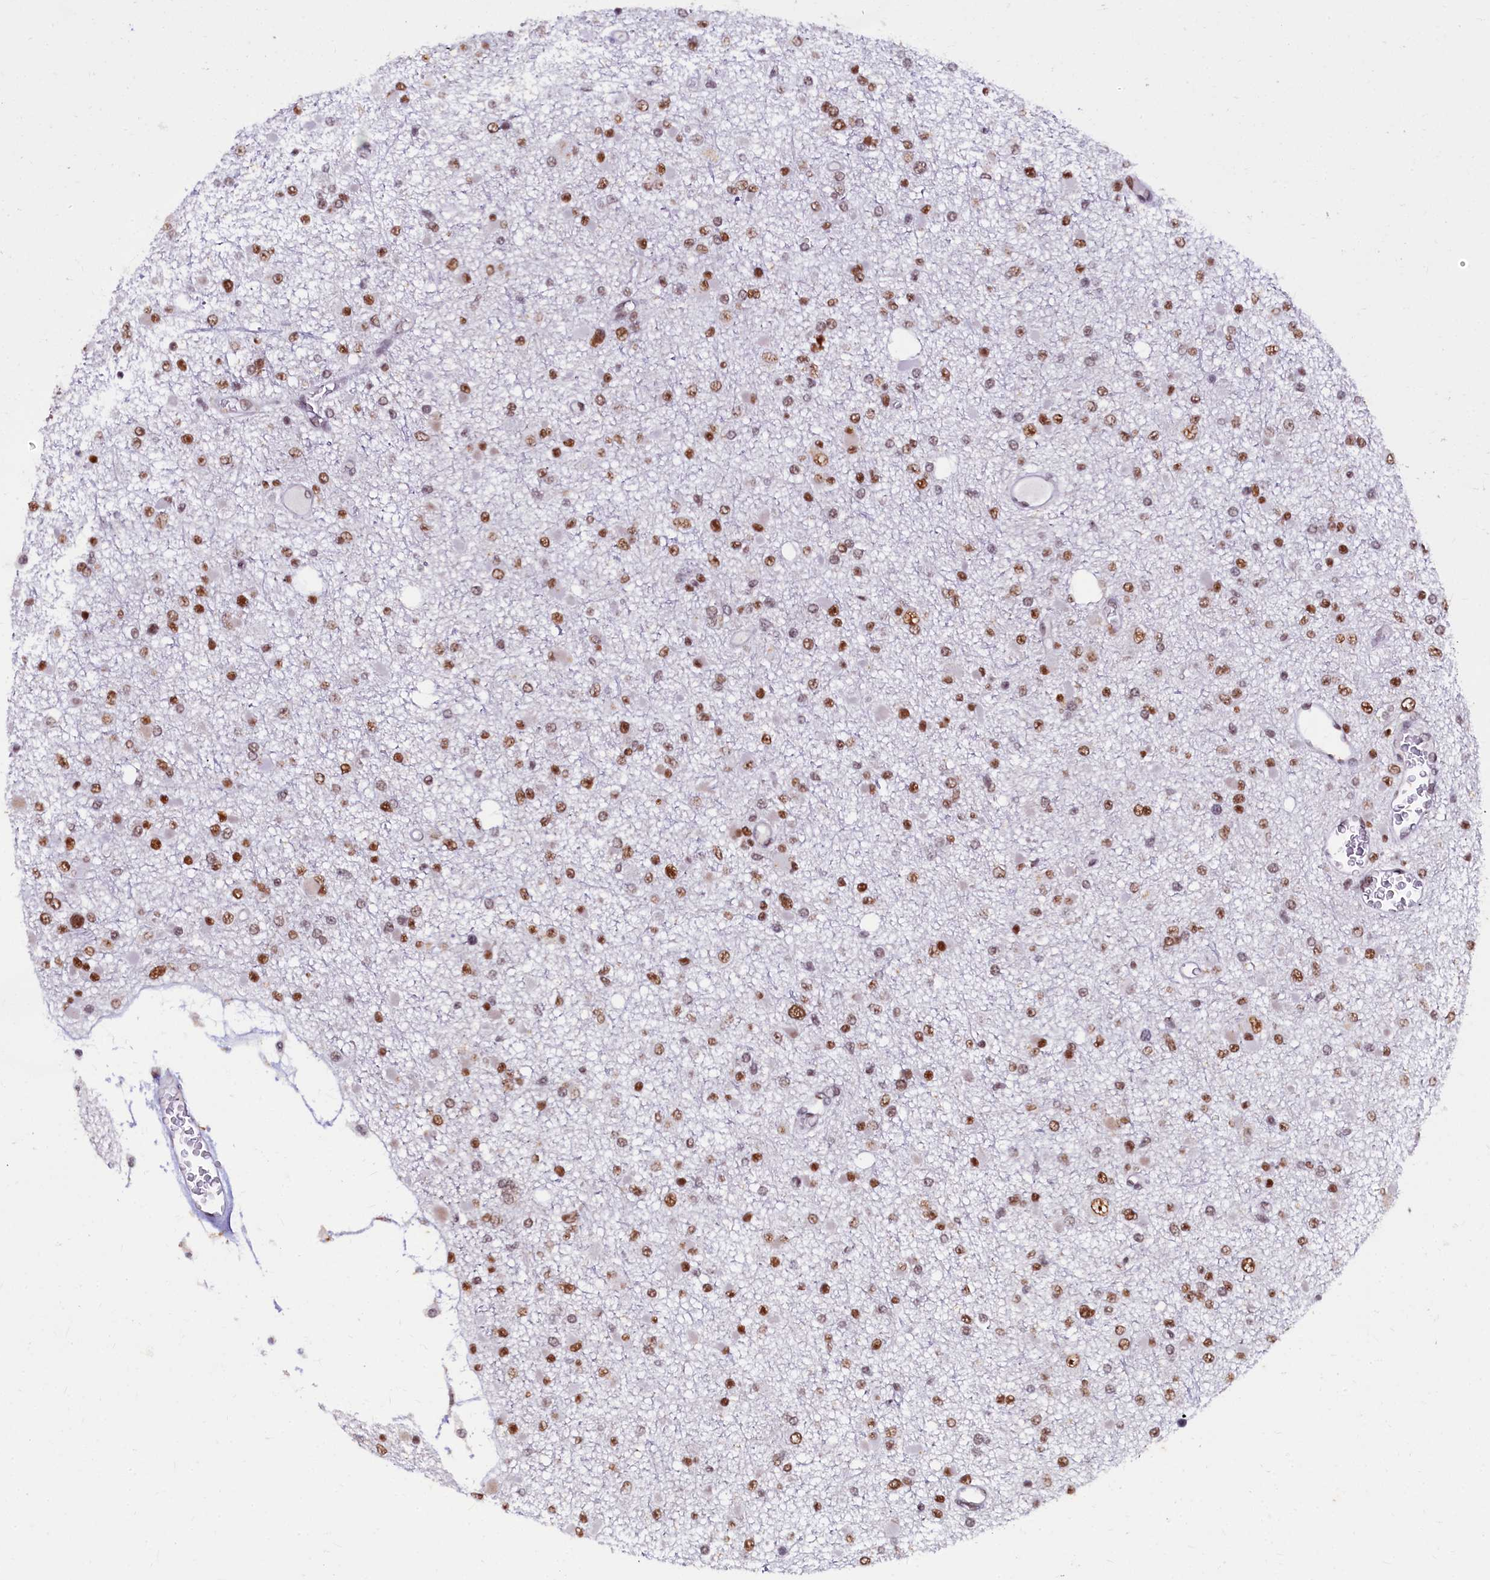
{"staining": {"intensity": "moderate", "quantity": ">75%", "location": "nuclear"}, "tissue": "glioma", "cell_type": "Tumor cells", "image_type": "cancer", "snomed": [{"axis": "morphology", "description": "Glioma, malignant, Low grade"}, {"axis": "topography", "description": "Brain"}], "caption": "Malignant glioma (low-grade) was stained to show a protein in brown. There is medium levels of moderate nuclear staining in approximately >75% of tumor cells.", "gene": "CPSF7", "patient": {"sex": "female", "age": 22}}